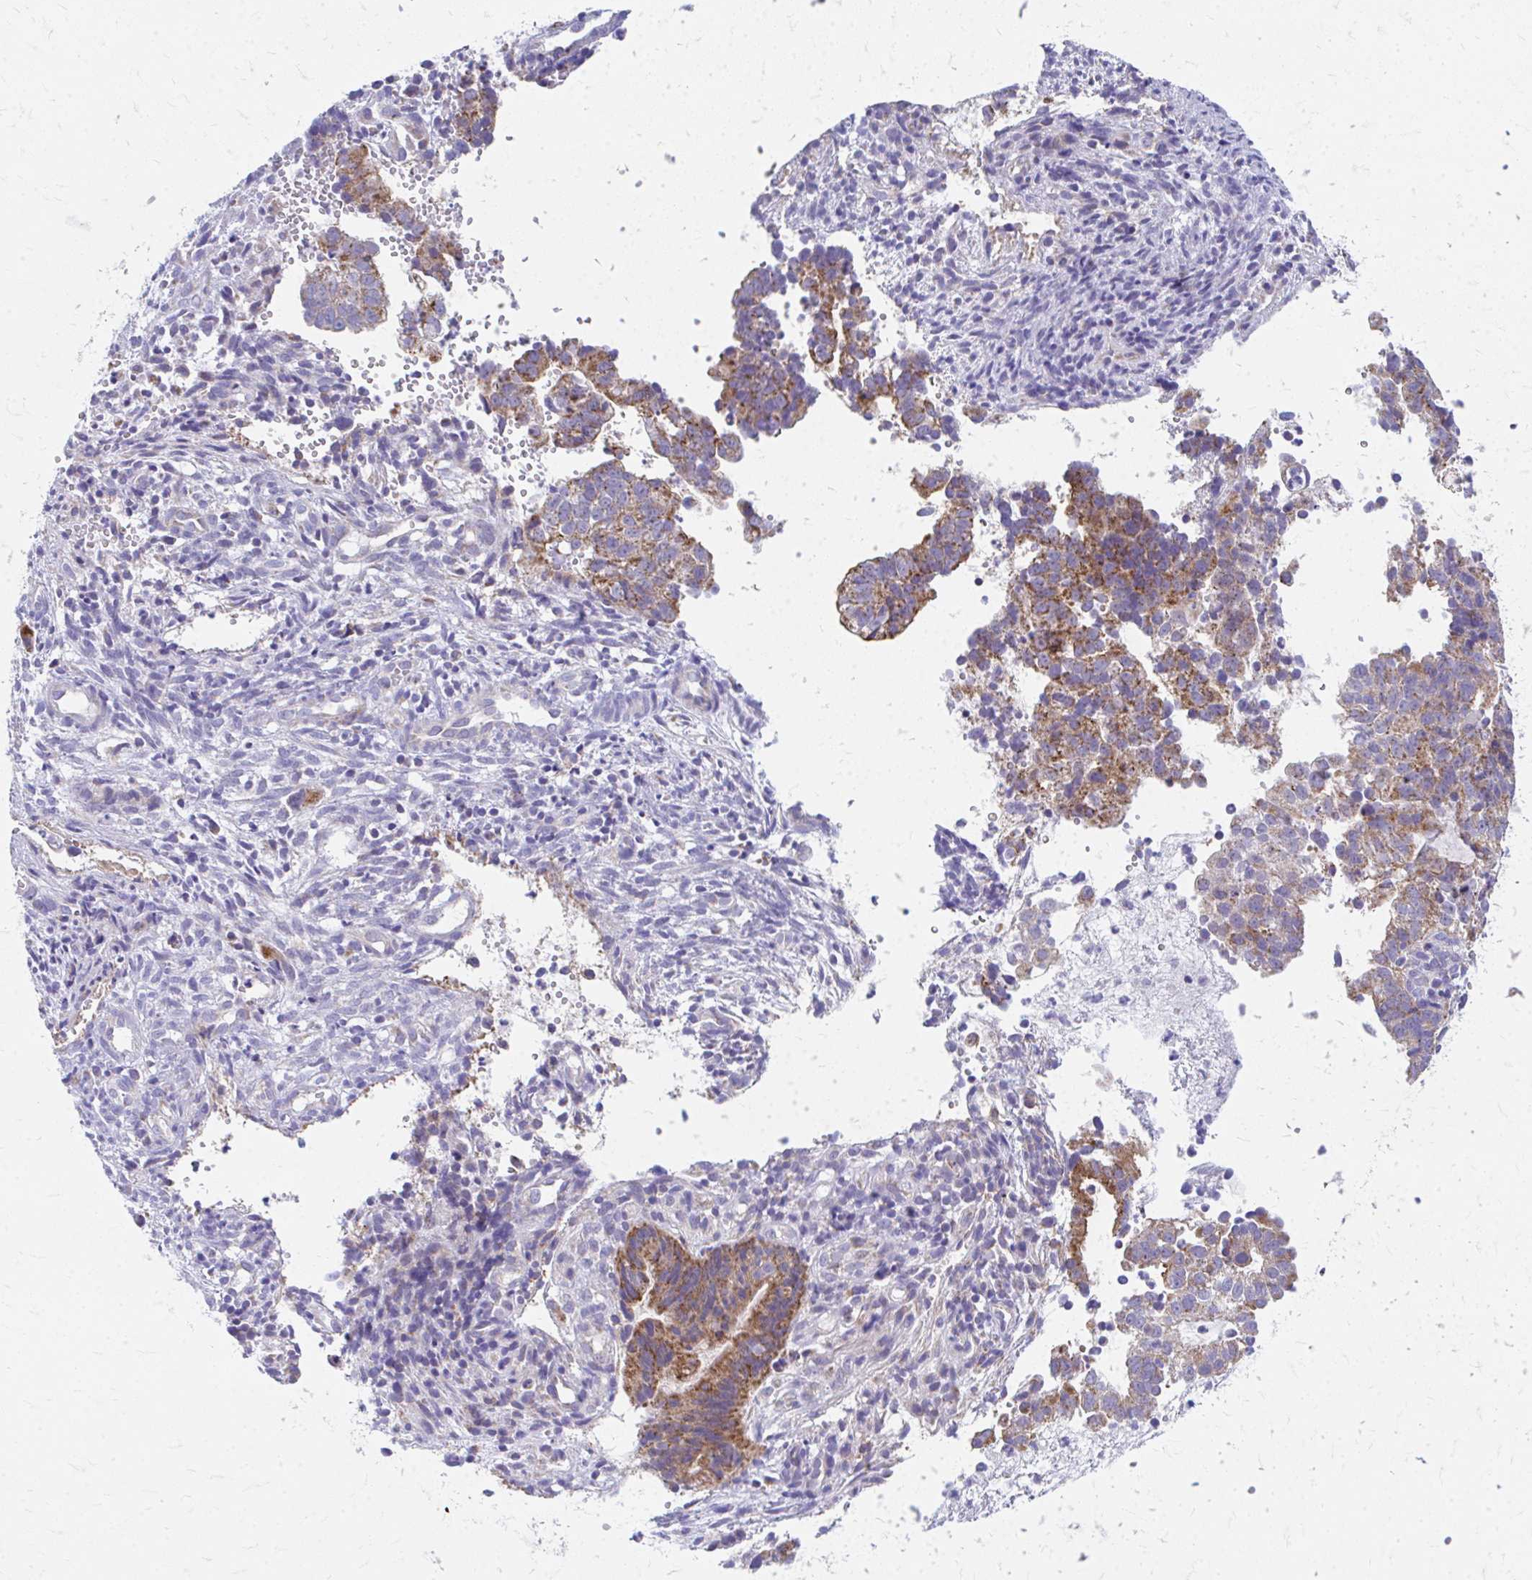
{"staining": {"intensity": "moderate", "quantity": ">75%", "location": "cytoplasmic/membranous"}, "tissue": "endometrial cancer", "cell_type": "Tumor cells", "image_type": "cancer", "snomed": [{"axis": "morphology", "description": "Adenocarcinoma, NOS"}, {"axis": "topography", "description": "Endometrium"}], "caption": "Adenocarcinoma (endometrial) stained with DAB (3,3'-diaminobenzidine) IHC shows medium levels of moderate cytoplasmic/membranous staining in about >75% of tumor cells. The protein of interest is shown in brown color, while the nuclei are stained blue.", "gene": "MRPL19", "patient": {"sex": "female", "age": 76}}